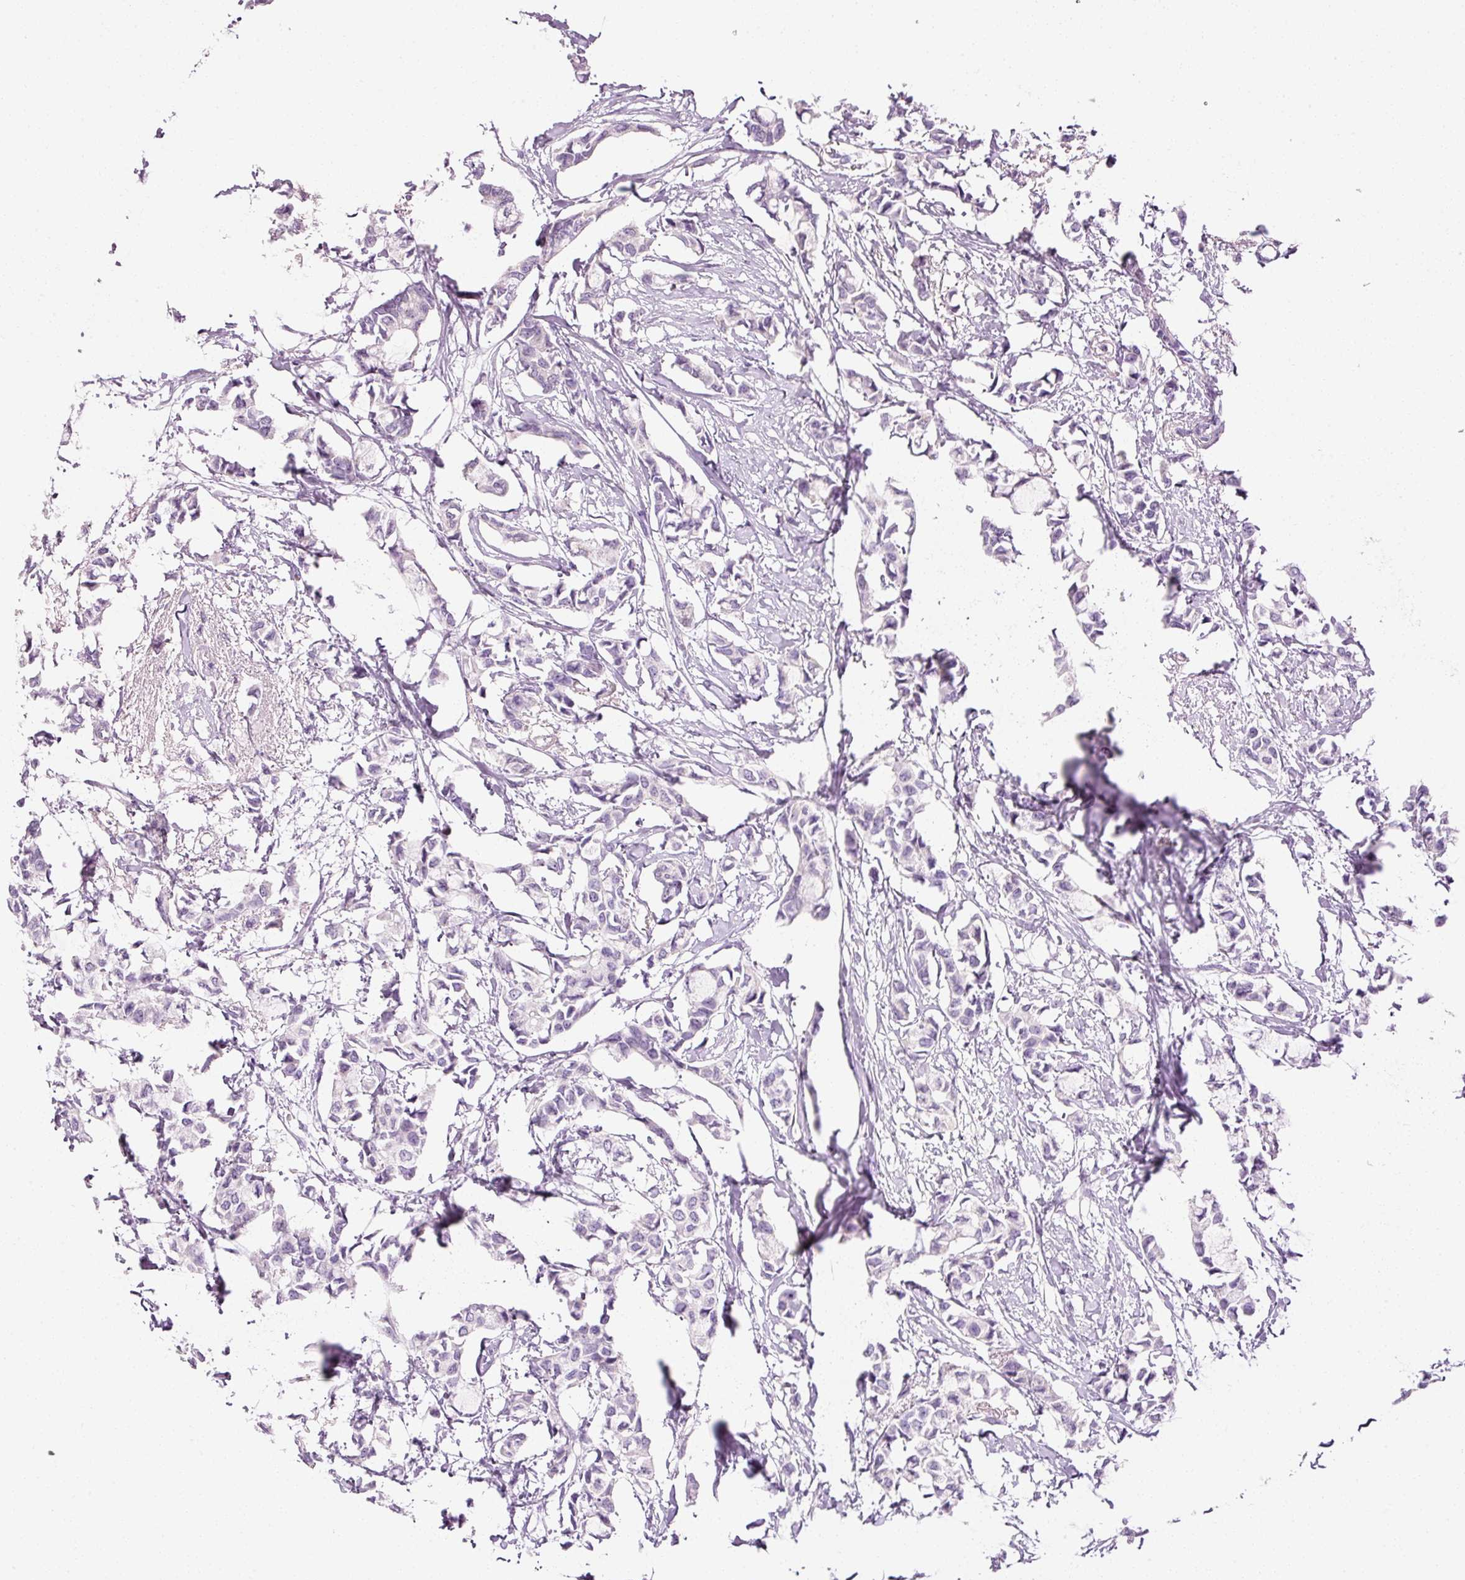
{"staining": {"intensity": "negative", "quantity": "none", "location": "none"}, "tissue": "breast cancer", "cell_type": "Tumor cells", "image_type": "cancer", "snomed": [{"axis": "morphology", "description": "Duct carcinoma"}, {"axis": "topography", "description": "Breast"}], "caption": "High magnification brightfield microscopy of breast cancer stained with DAB (brown) and counterstained with hematoxylin (blue): tumor cells show no significant positivity.", "gene": "ANKRD20A1", "patient": {"sex": "female", "age": 73}}